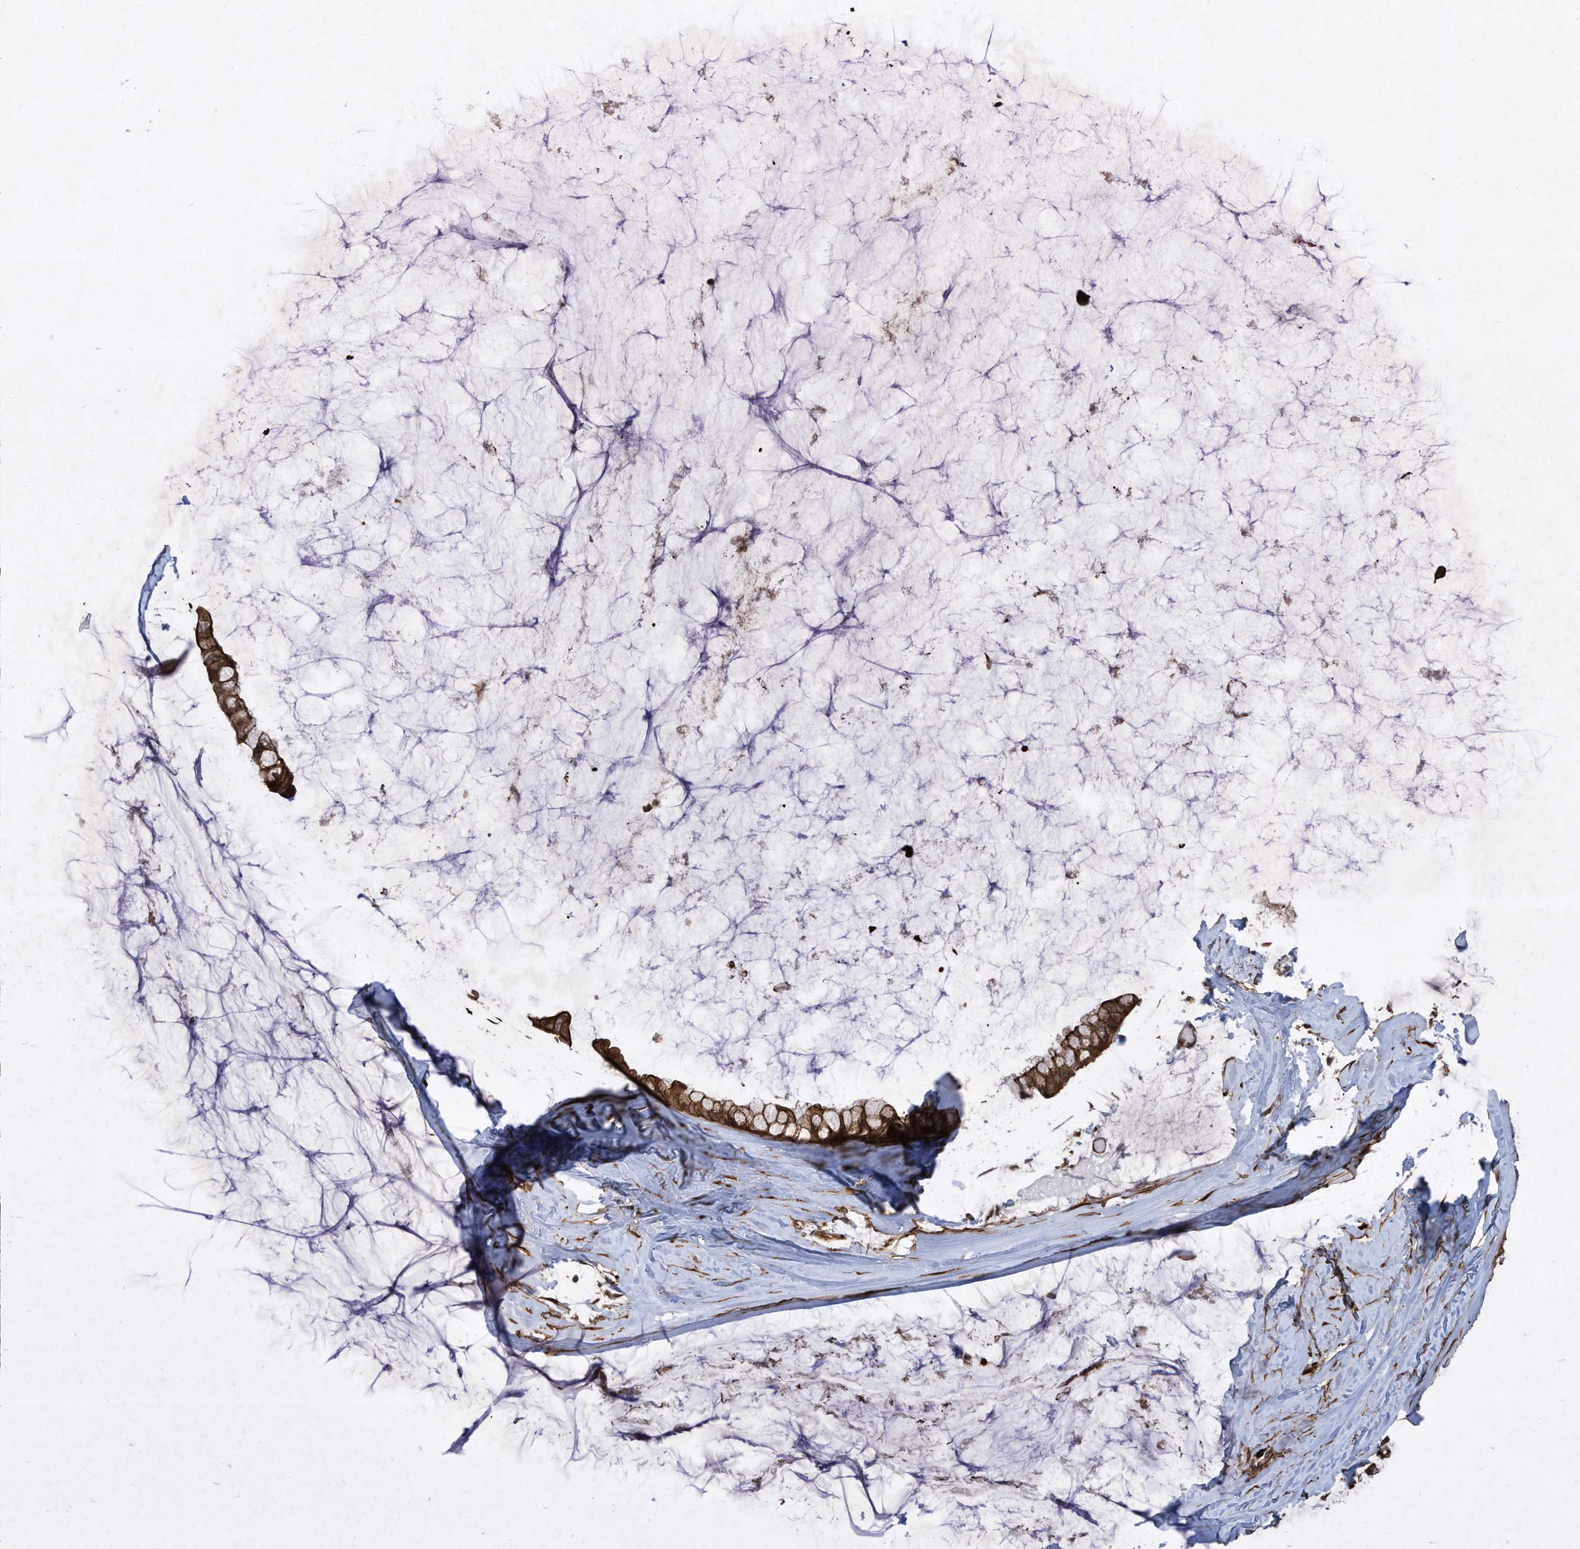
{"staining": {"intensity": "strong", "quantity": ">75%", "location": "cytoplasmic/membranous"}, "tissue": "ovarian cancer", "cell_type": "Tumor cells", "image_type": "cancer", "snomed": [{"axis": "morphology", "description": "Cystadenocarcinoma, mucinous, NOS"}, {"axis": "topography", "description": "Ovary"}], "caption": "There is high levels of strong cytoplasmic/membranous staining in tumor cells of mucinous cystadenocarcinoma (ovarian), as demonstrated by immunohistochemical staining (brown color).", "gene": "DDIT4", "patient": {"sex": "female", "age": 39}}